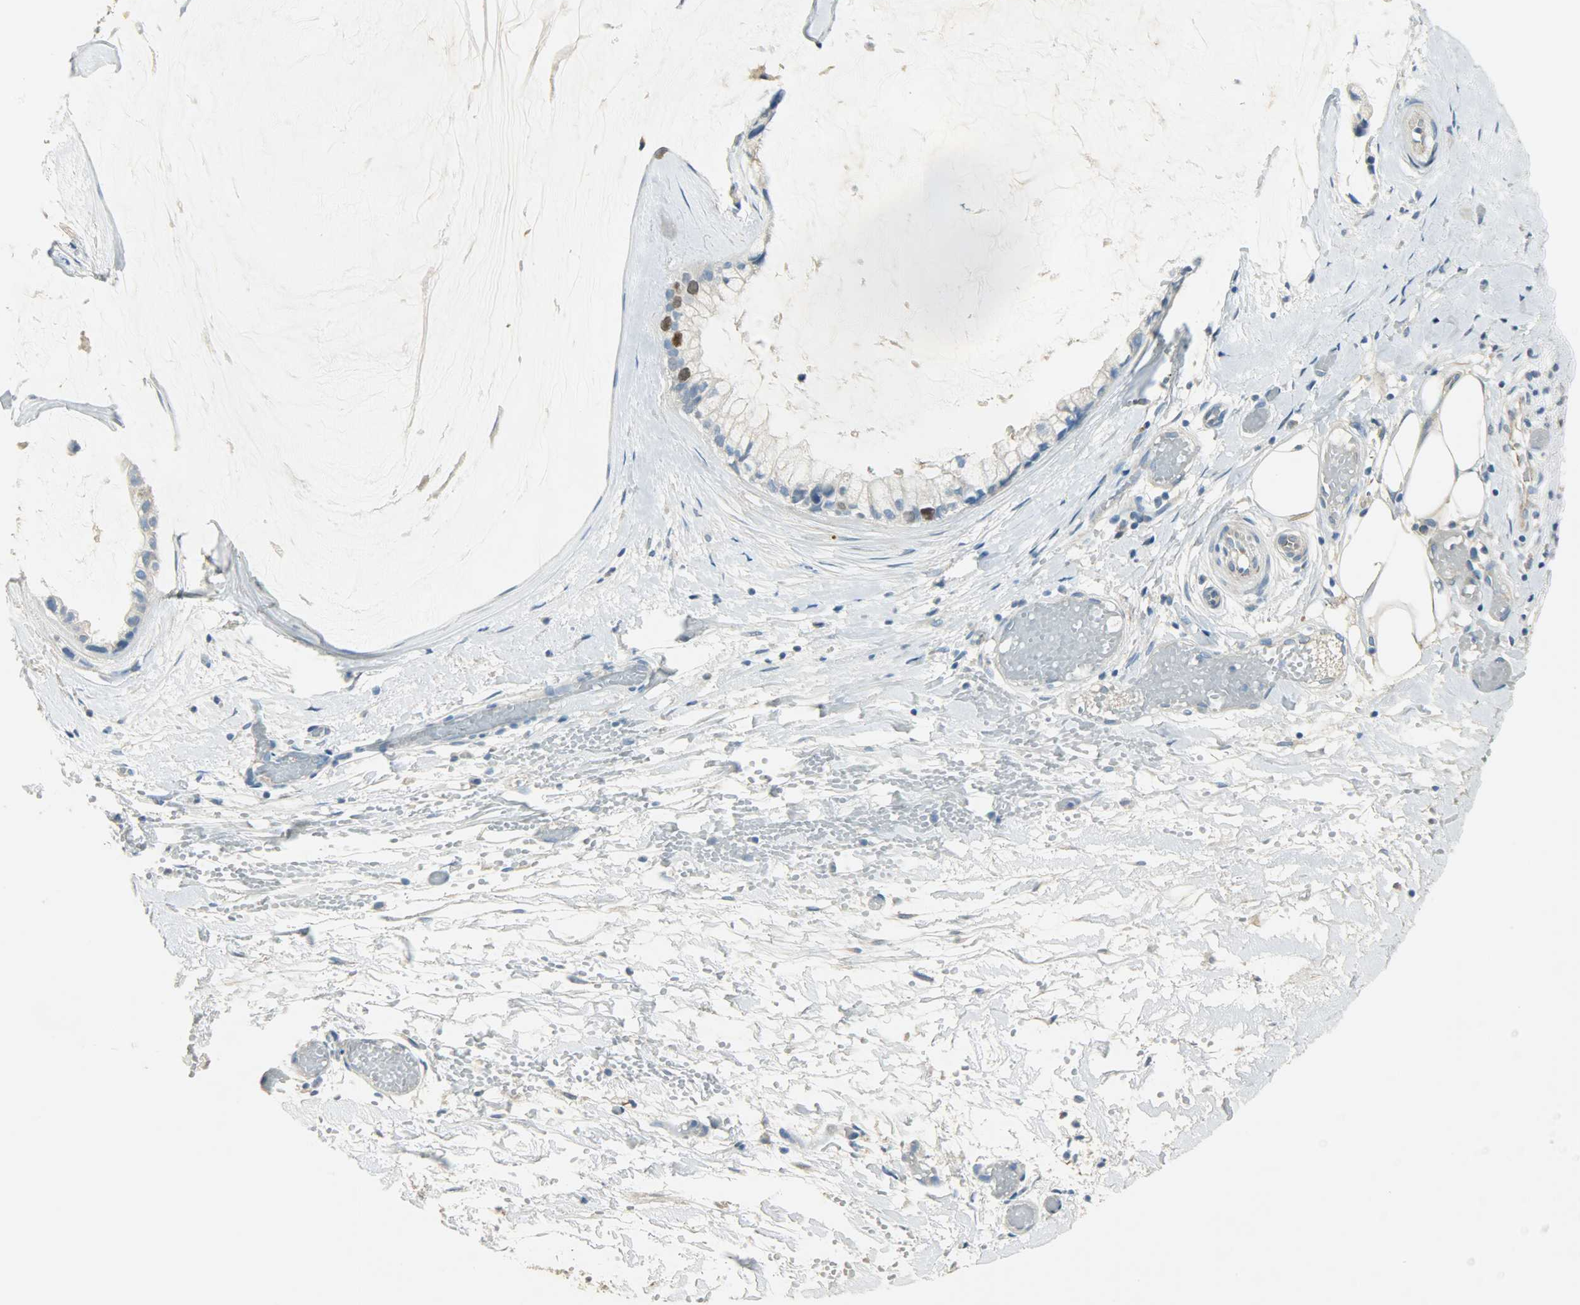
{"staining": {"intensity": "strong", "quantity": "<25%", "location": "nuclear"}, "tissue": "ovarian cancer", "cell_type": "Tumor cells", "image_type": "cancer", "snomed": [{"axis": "morphology", "description": "Cystadenocarcinoma, mucinous, NOS"}, {"axis": "topography", "description": "Ovary"}], "caption": "Immunohistochemistry (IHC) staining of ovarian cancer, which reveals medium levels of strong nuclear expression in about <25% of tumor cells indicating strong nuclear protein positivity. The staining was performed using DAB (brown) for protein detection and nuclei were counterstained in hematoxylin (blue).", "gene": "TPX2", "patient": {"sex": "female", "age": 39}}